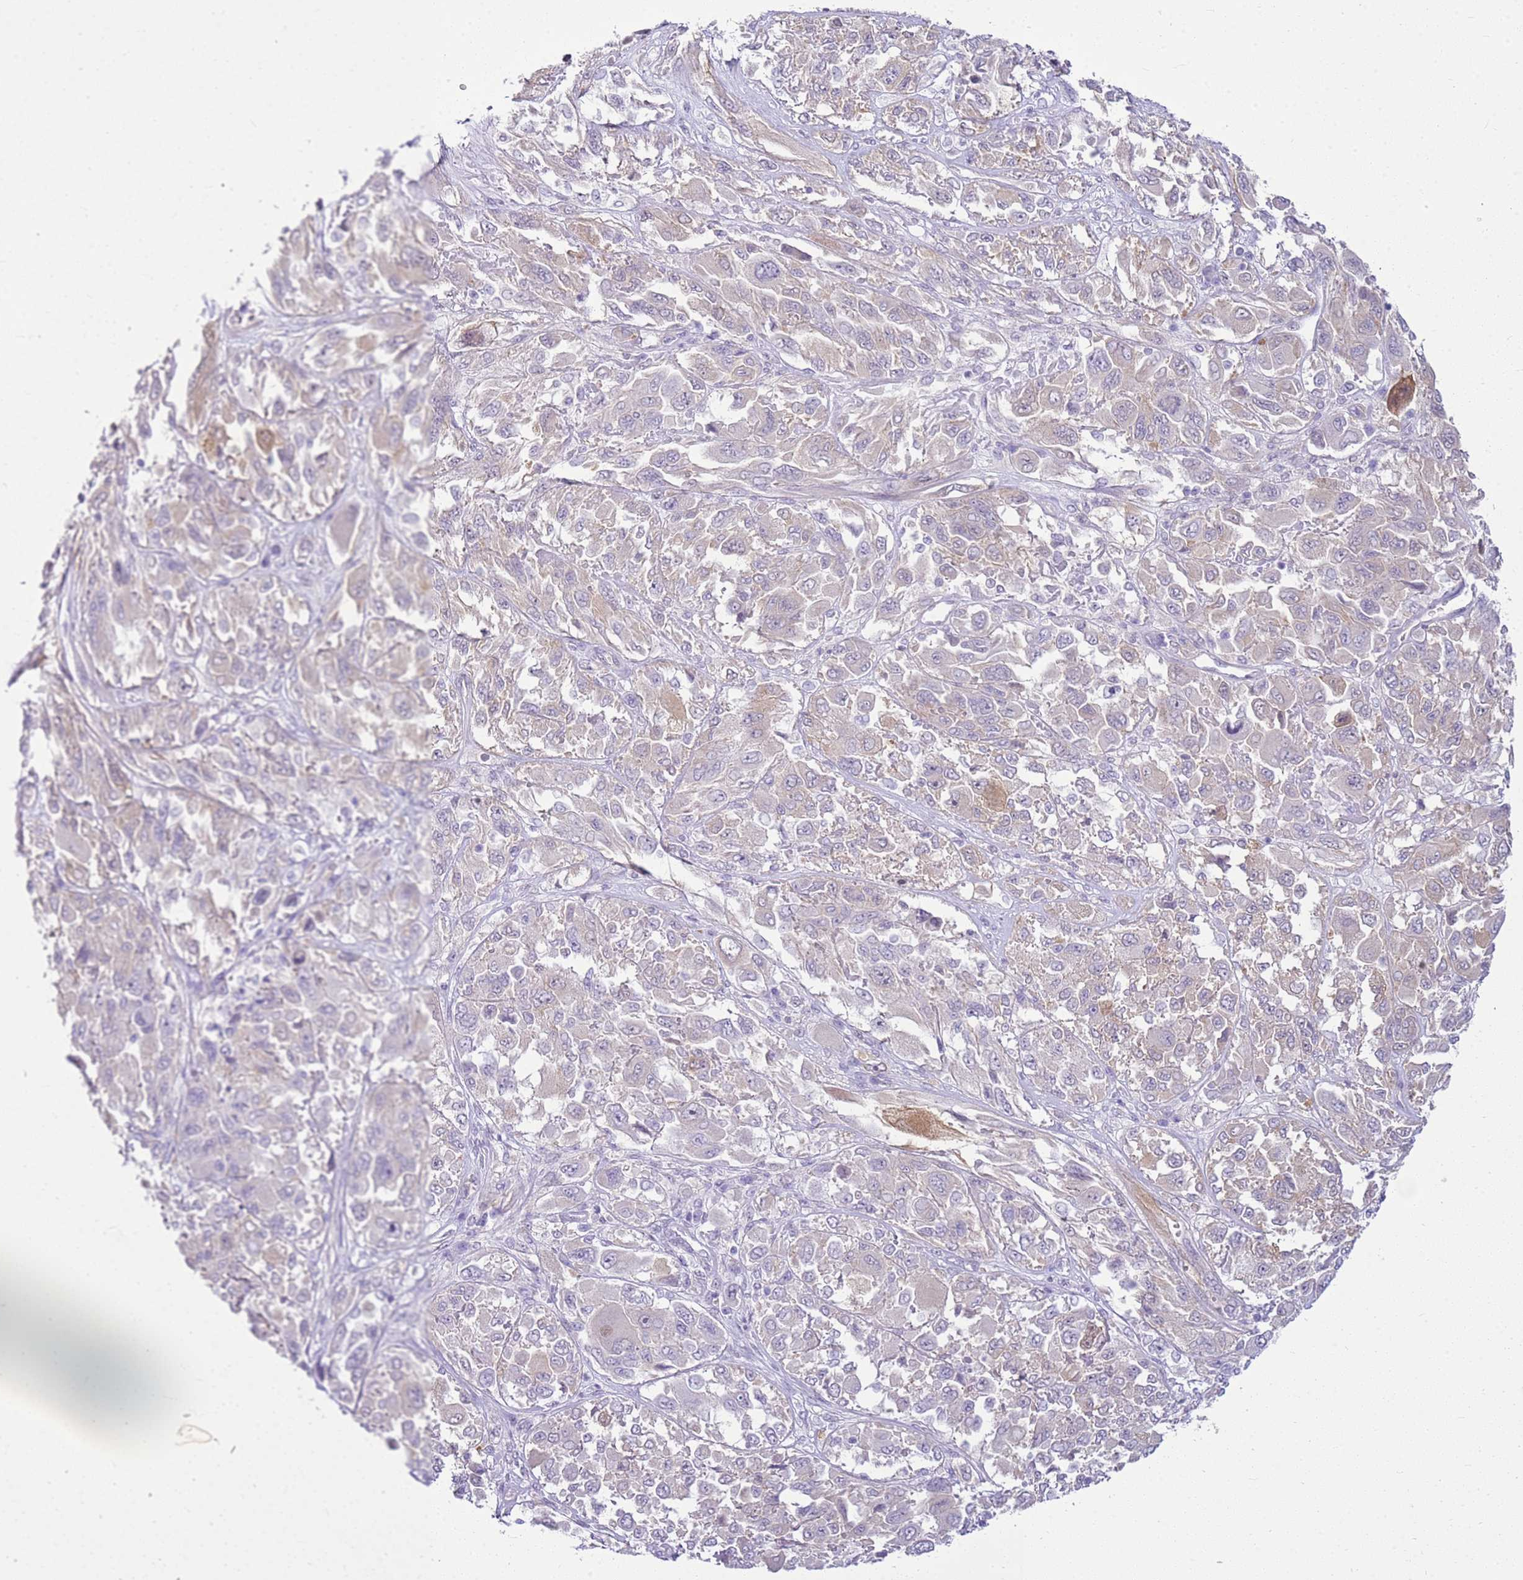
{"staining": {"intensity": "negative", "quantity": "none", "location": "none"}, "tissue": "melanoma", "cell_type": "Tumor cells", "image_type": "cancer", "snomed": [{"axis": "morphology", "description": "Malignant melanoma, NOS"}, {"axis": "topography", "description": "Skin"}], "caption": "Tumor cells show no significant positivity in malignant melanoma.", "gene": "HSPB1", "patient": {"sex": "female", "age": 91}}